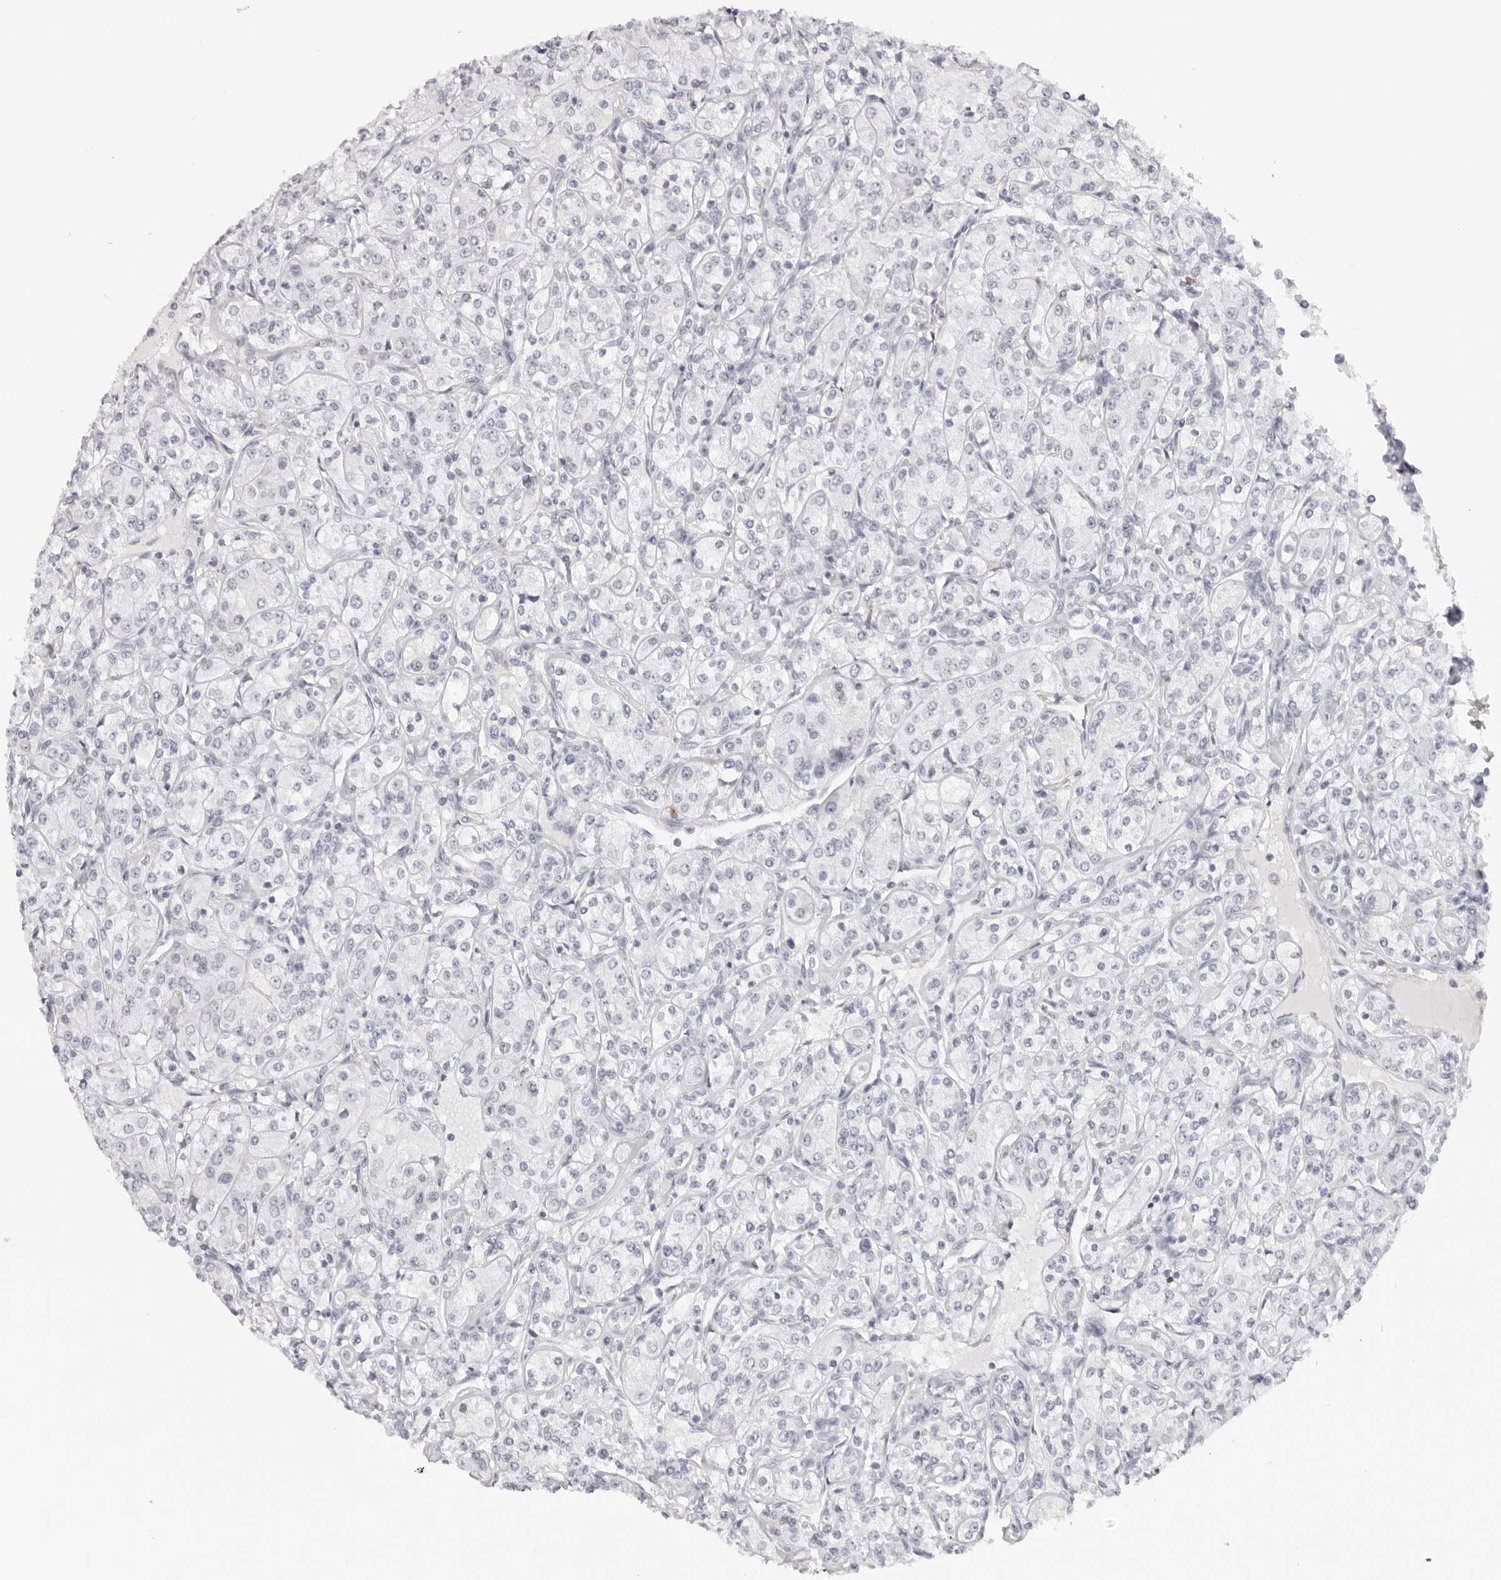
{"staining": {"intensity": "negative", "quantity": "none", "location": "none"}, "tissue": "renal cancer", "cell_type": "Tumor cells", "image_type": "cancer", "snomed": [{"axis": "morphology", "description": "Adenocarcinoma, NOS"}, {"axis": "topography", "description": "Kidney"}], "caption": "Adenocarcinoma (renal) stained for a protein using immunohistochemistry (IHC) displays no positivity tumor cells.", "gene": "KLK12", "patient": {"sex": "male", "age": 77}}